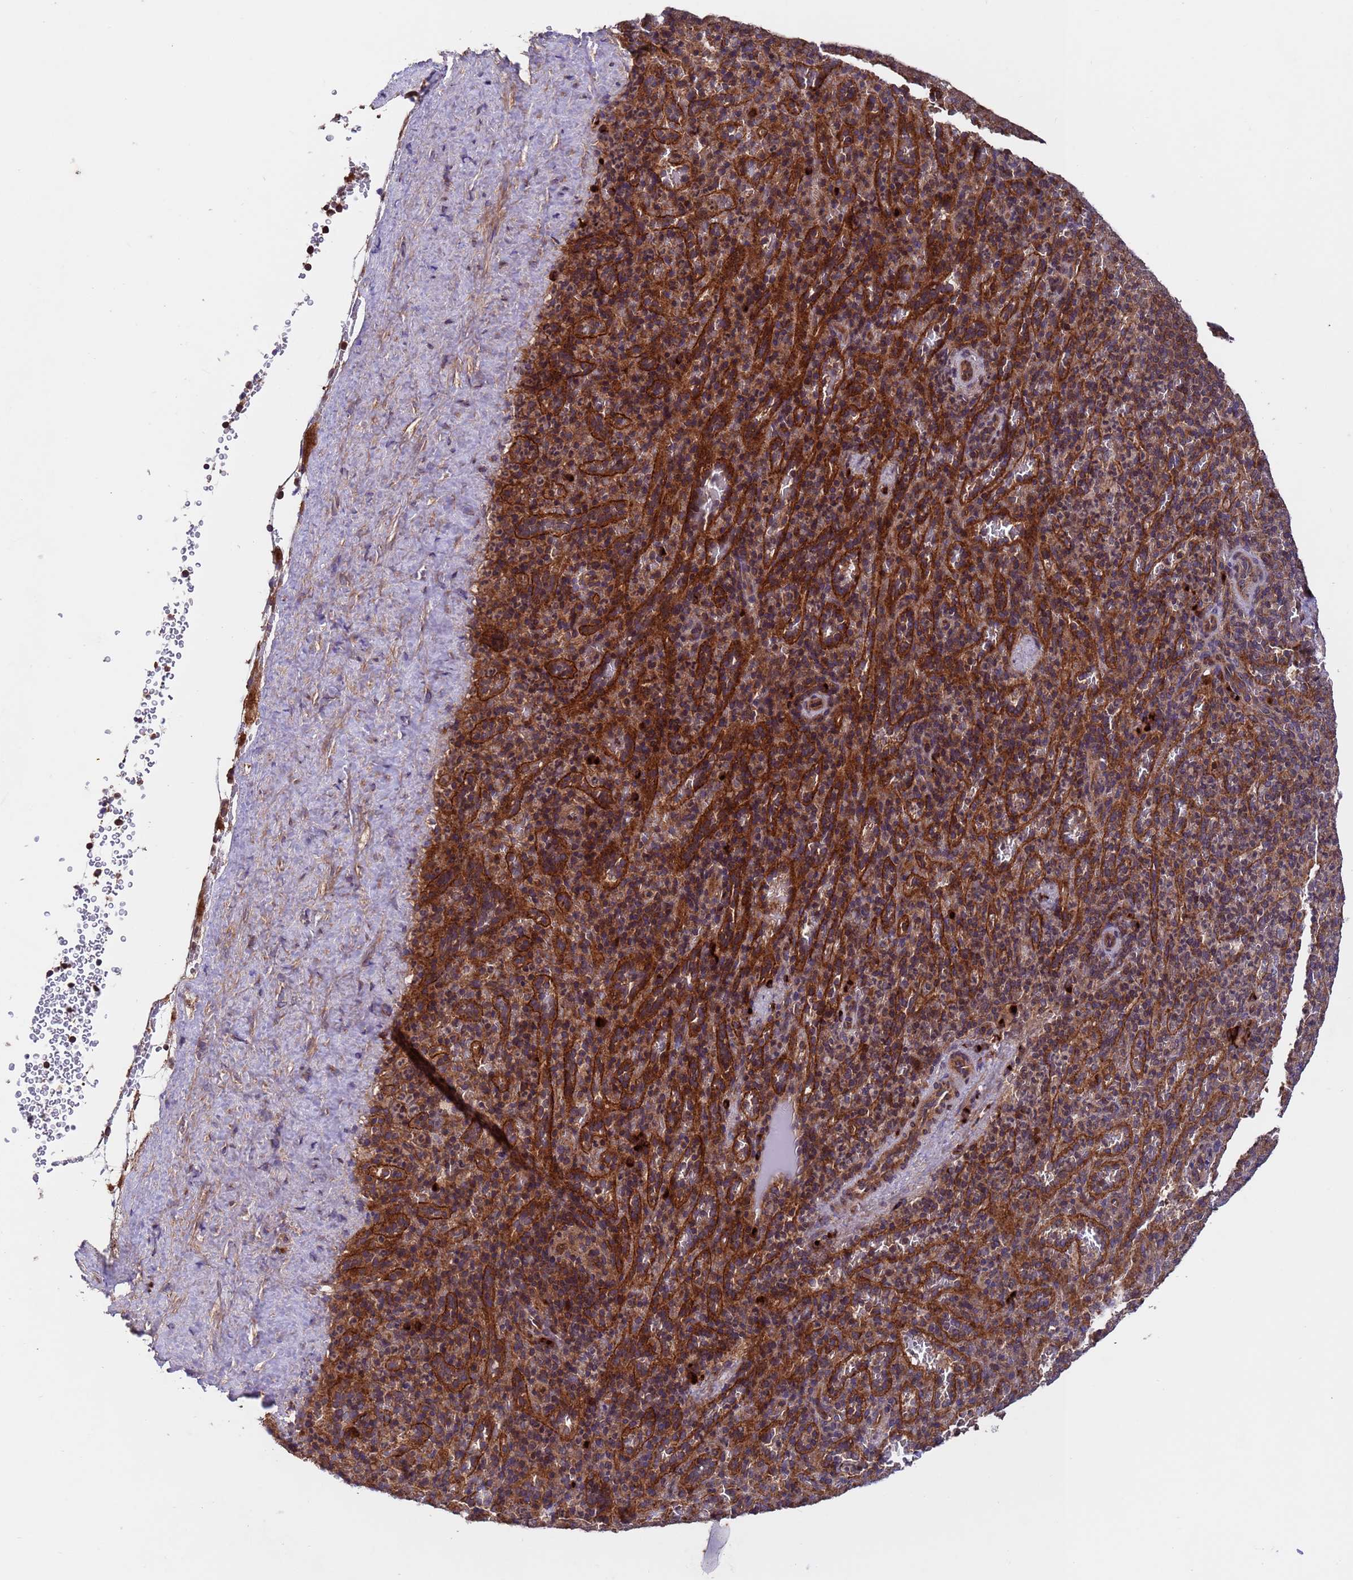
{"staining": {"intensity": "moderate", "quantity": "25%-75%", "location": "cytoplasmic/membranous"}, "tissue": "spleen", "cell_type": "Cells in red pulp", "image_type": "normal", "snomed": [{"axis": "morphology", "description": "Normal tissue, NOS"}, {"axis": "topography", "description": "Spleen"}], "caption": "A medium amount of moderate cytoplasmic/membranous staining is seen in about 25%-75% of cells in red pulp in benign spleen.", "gene": "TSR3", "patient": {"sex": "female", "age": 21}}